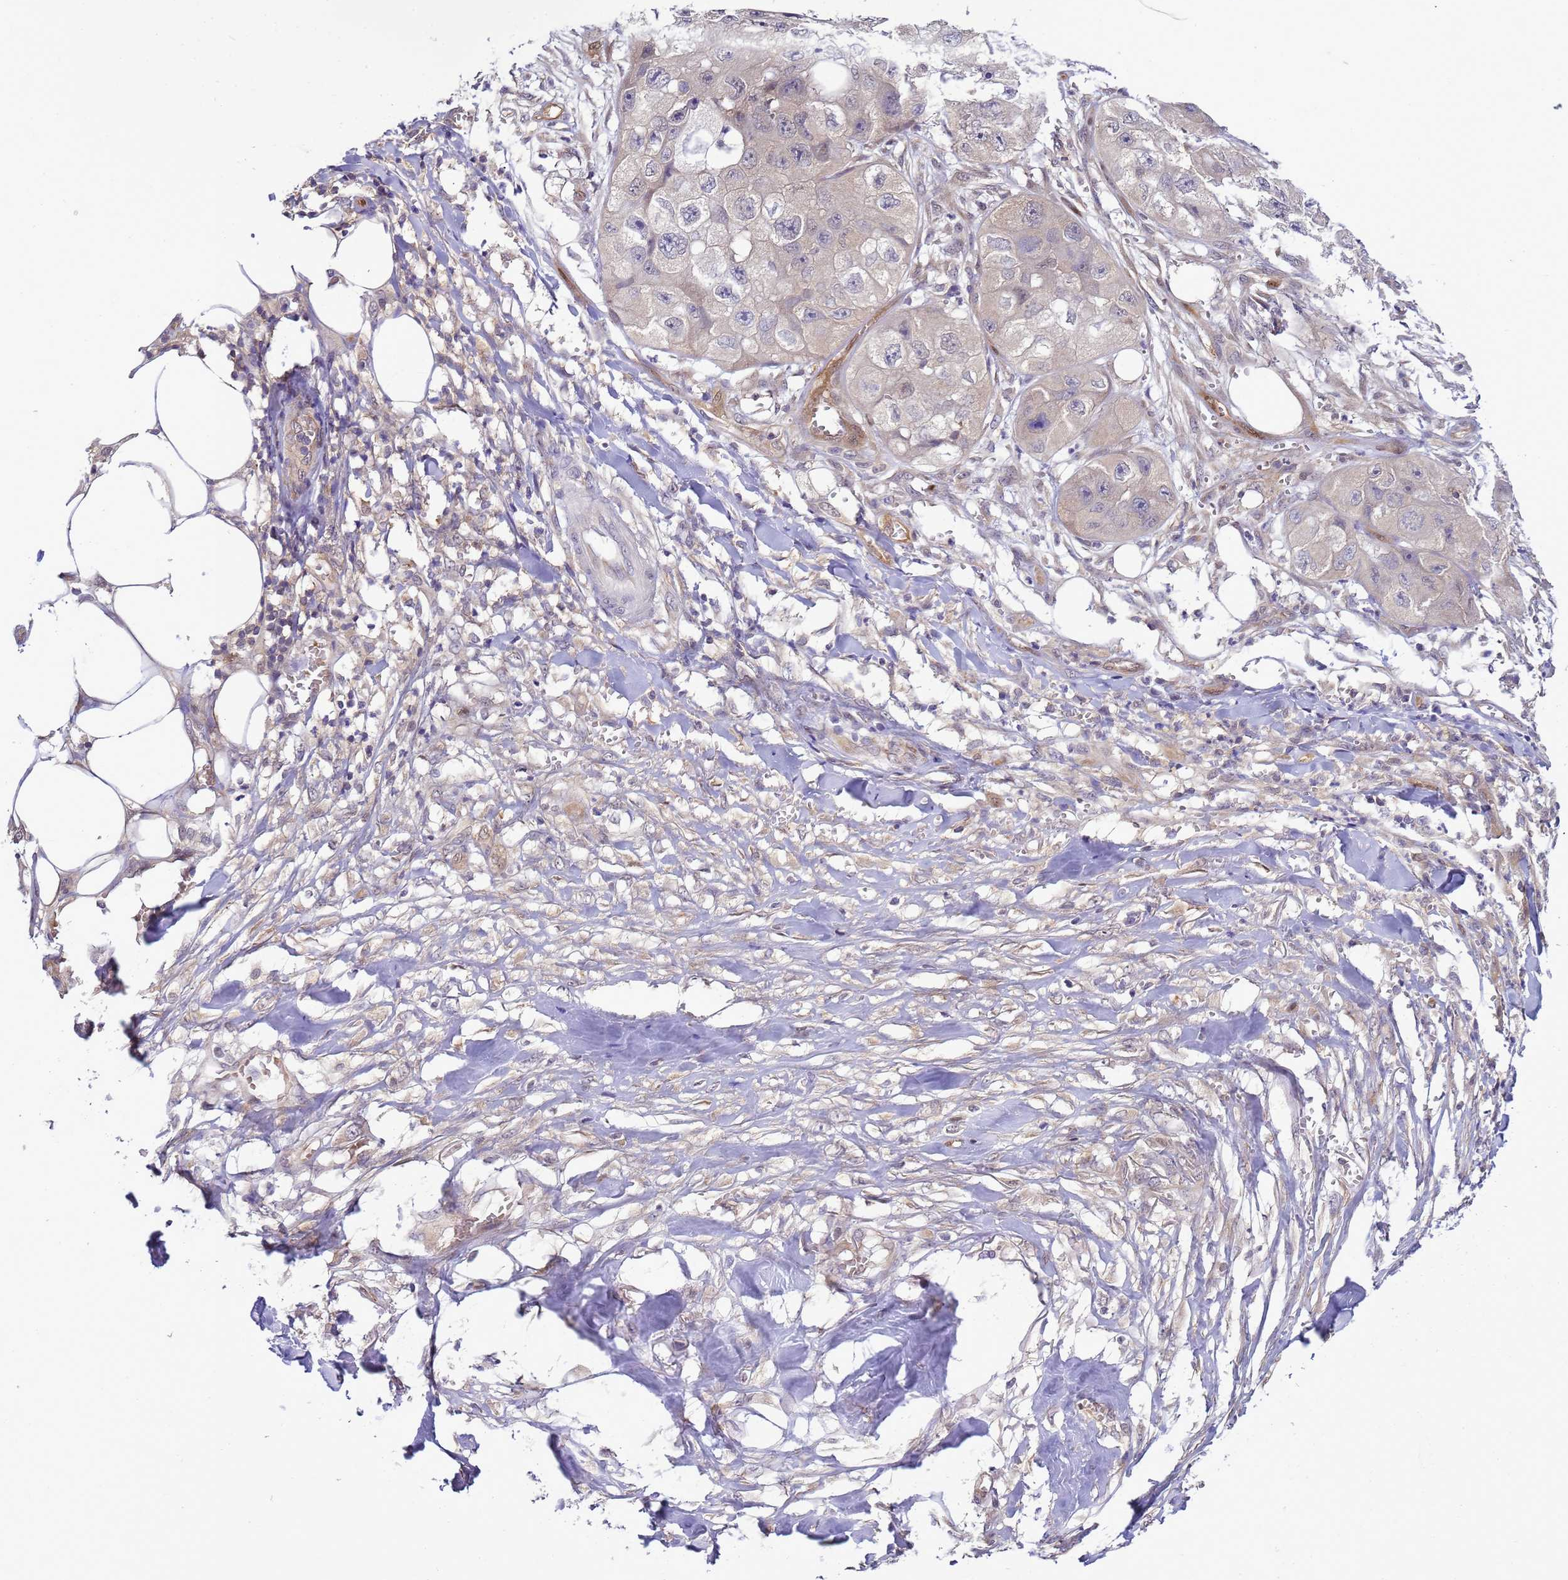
{"staining": {"intensity": "negative", "quantity": "none", "location": "none"}, "tissue": "skin cancer", "cell_type": "Tumor cells", "image_type": "cancer", "snomed": [{"axis": "morphology", "description": "Squamous cell carcinoma, NOS"}, {"axis": "topography", "description": "Skin"}, {"axis": "topography", "description": "Subcutis"}], "caption": "Immunohistochemistry (IHC) of skin squamous cell carcinoma shows no positivity in tumor cells.", "gene": "DDI2", "patient": {"sex": "male", "age": 73}}